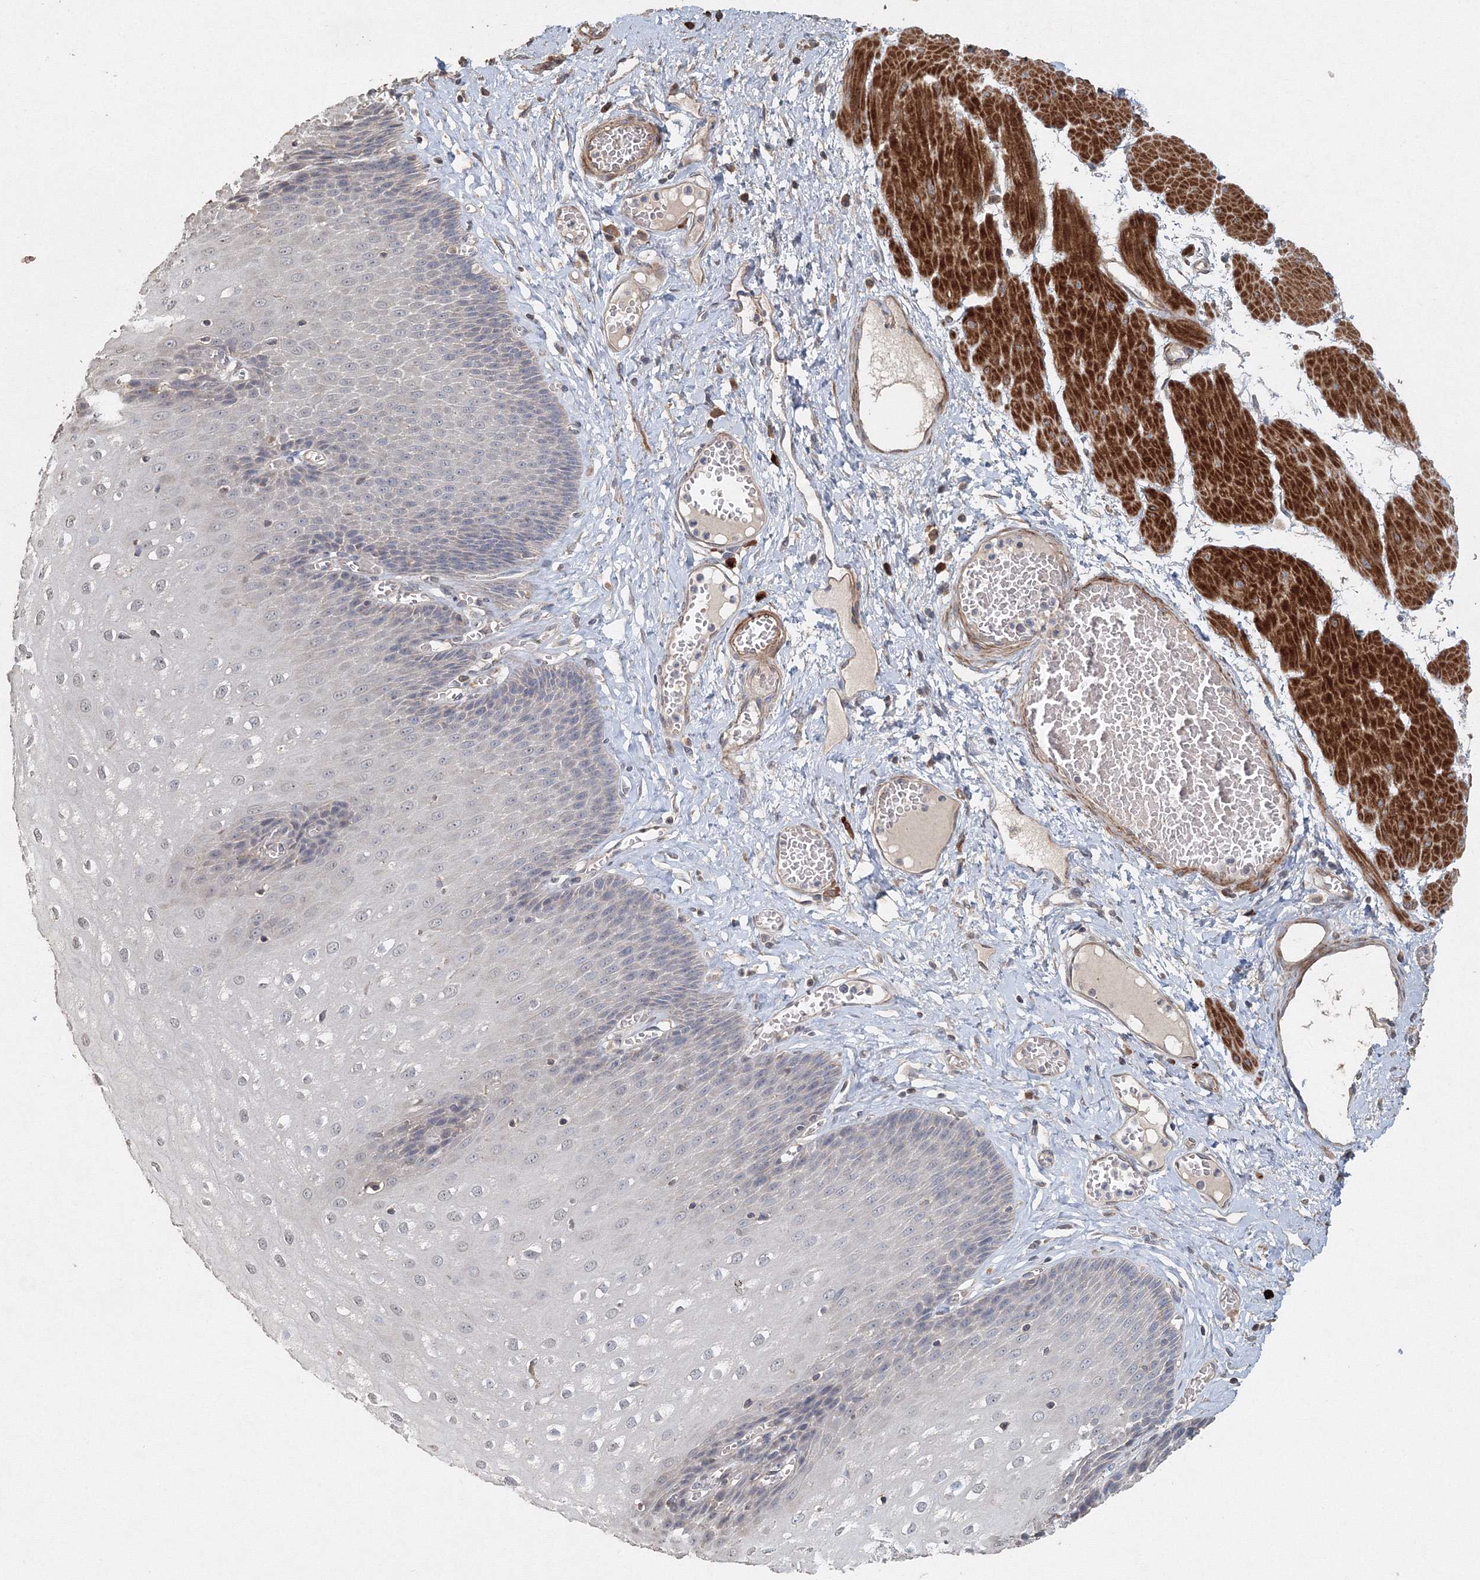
{"staining": {"intensity": "negative", "quantity": "none", "location": "none"}, "tissue": "esophagus", "cell_type": "Squamous epithelial cells", "image_type": "normal", "snomed": [{"axis": "morphology", "description": "Normal tissue, NOS"}, {"axis": "topography", "description": "Esophagus"}], "caption": "Histopathology image shows no protein staining in squamous epithelial cells of normal esophagus.", "gene": "NALF2", "patient": {"sex": "male", "age": 60}}